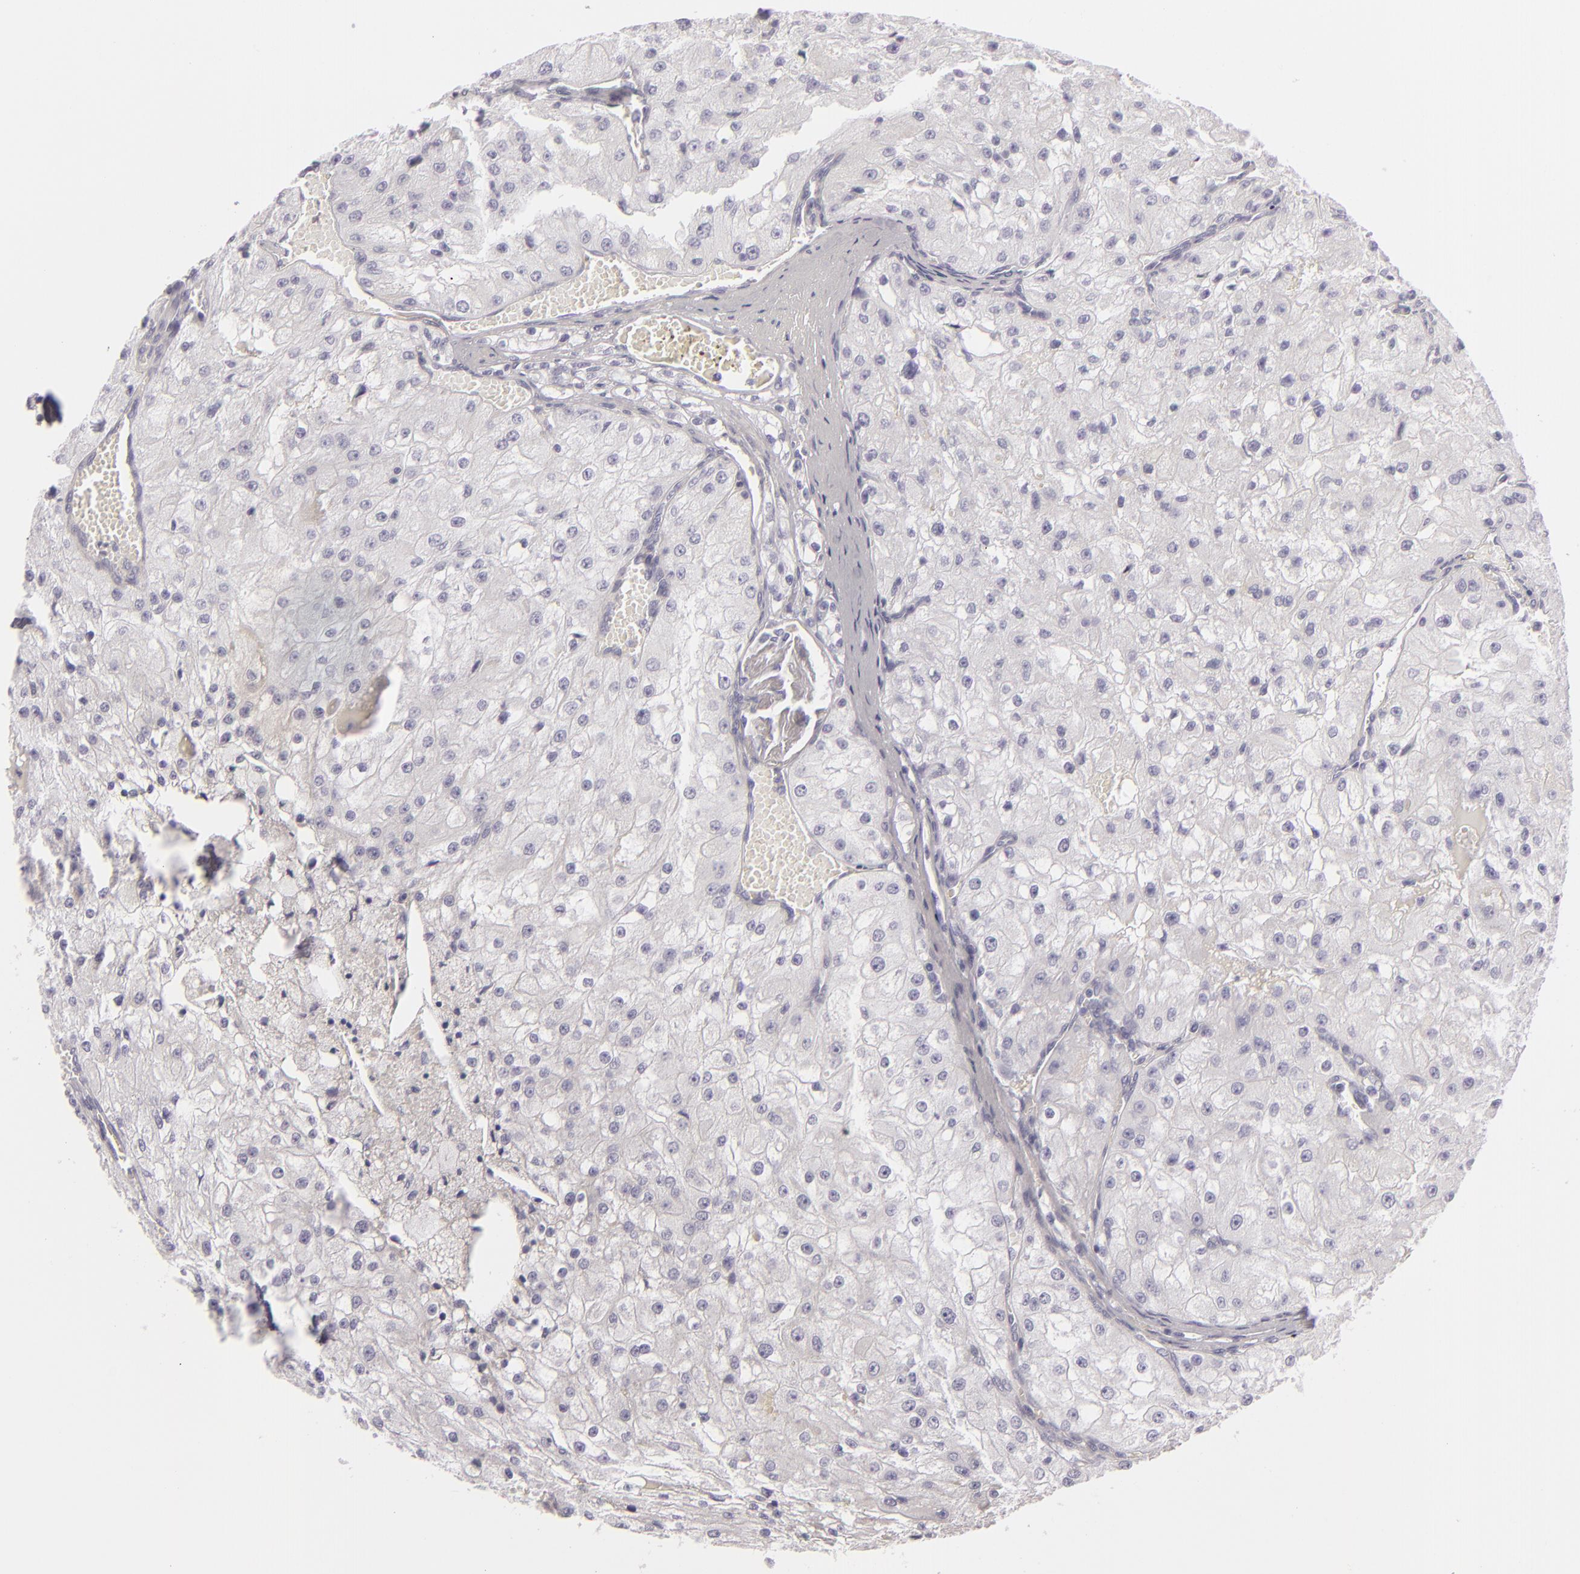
{"staining": {"intensity": "negative", "quantity": "none", "location": "none"}, "tissue": "renal cancer", "cell_type": "Tumor cells", "image_type": "cancer", "snomed": [{"axis": "morphology", "description": "Adenocarcinoma, NOS"}, {"axis": "topography", "description": "Kidney"}], "caption": "This micrograph is of renal cancer stained with immunohistochemistry to label a protein in brown with the nuclei are counter-stained blue. There is no expression in tumor cells.", "gene": "CDX2", "patient": {"sex": "female", "age": 74}}